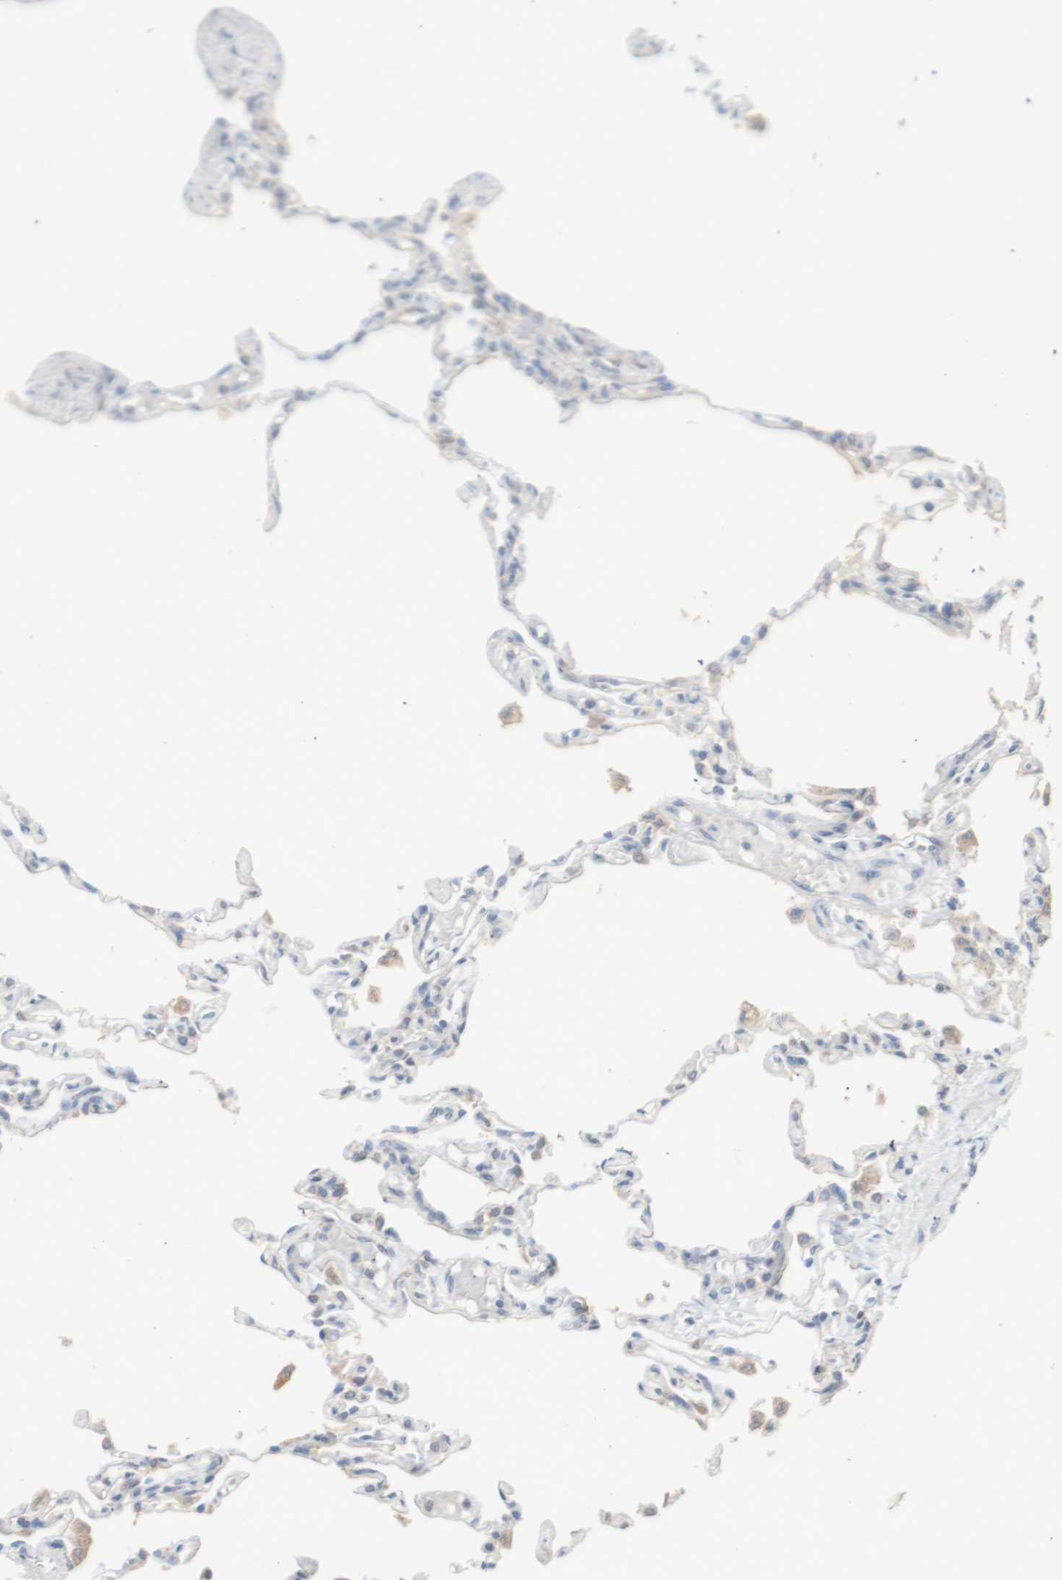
{"staining": {"intensity": "moderate", "quantity": "<25%", "location": "cytoplasmic/membranous"}, "tissue": "lung", "cell_type": "Alveolar cells", "image_type": "normal", "snomed": [{"axis": "morphology", "description": "Normal tissue, NOS"}, {"axis": "topography", "description": "Lung"}], "caption": "This is an image of IHC staining of unremarkable lung, which shows moderate expression in the cytoplasmic/membranous of alveolar cells.", "gene": "PTGIS", "patient": {"sex": "male", "age": 21}}